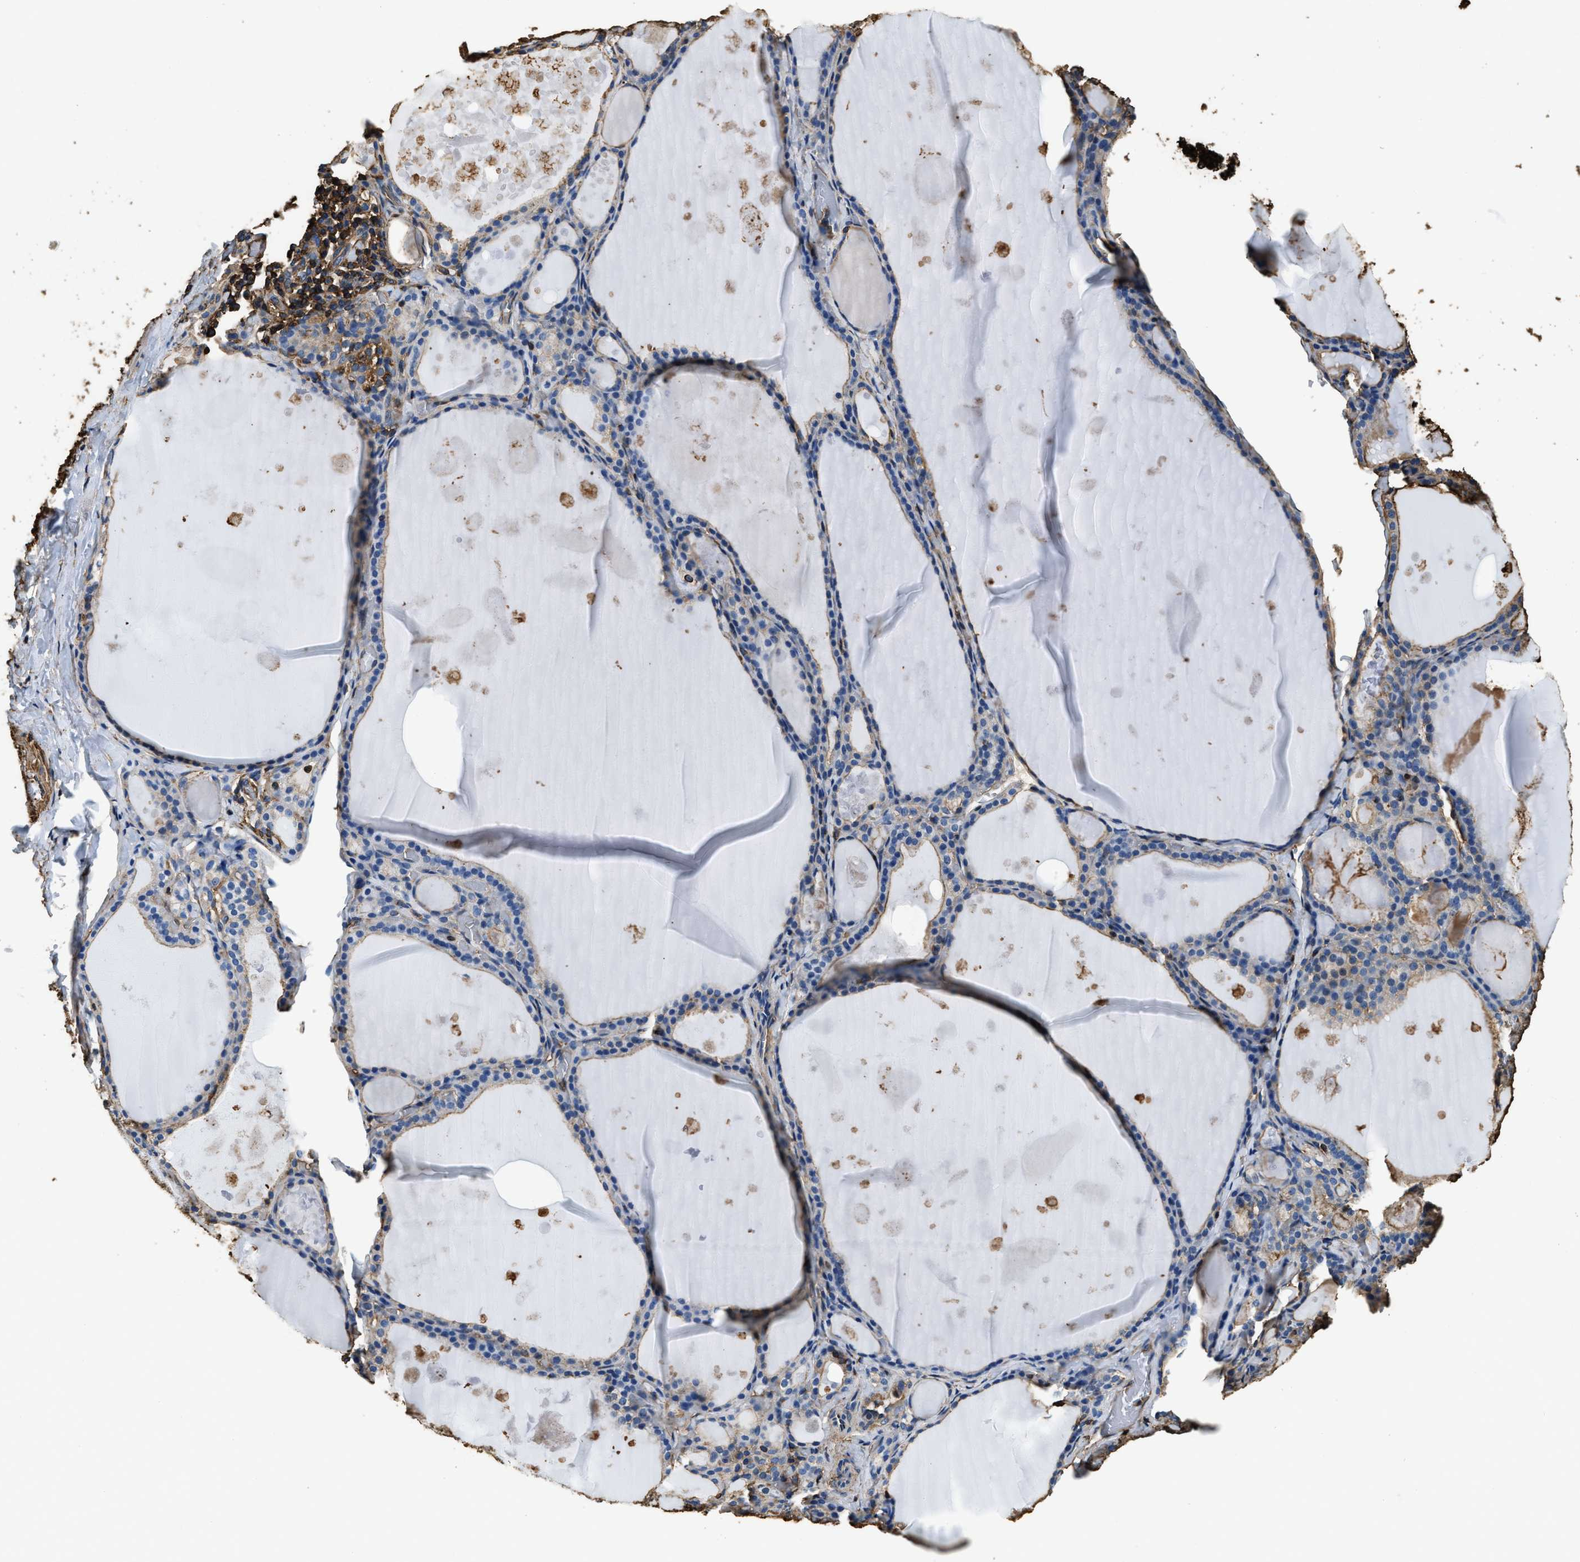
{"staining": {"intensity": "moderate", "quantity": "<25%", "location": "cytoplasmic/membranous"}, "tissue": "thyroid gland", "cell_type": "Glandular cells", "image_type": "normal", "snomed": [{"axis": "morphology", "description": "Normal tissue, NOS"}, {"axis": "topography", "description": "Thyroid gland"}], "caption": "Unremarkable thyroid gland displays moderate cytoplasmic/membranous positivity in about <25% of glandular cells The staining was performed using DAB (3,3'-diaminobenzidine), with brown indicating positive protein expression. Nuclei are stained blue with hematoxylin..", "gene": "ACCS", "patient": {"sex": "male", "age": 56}}